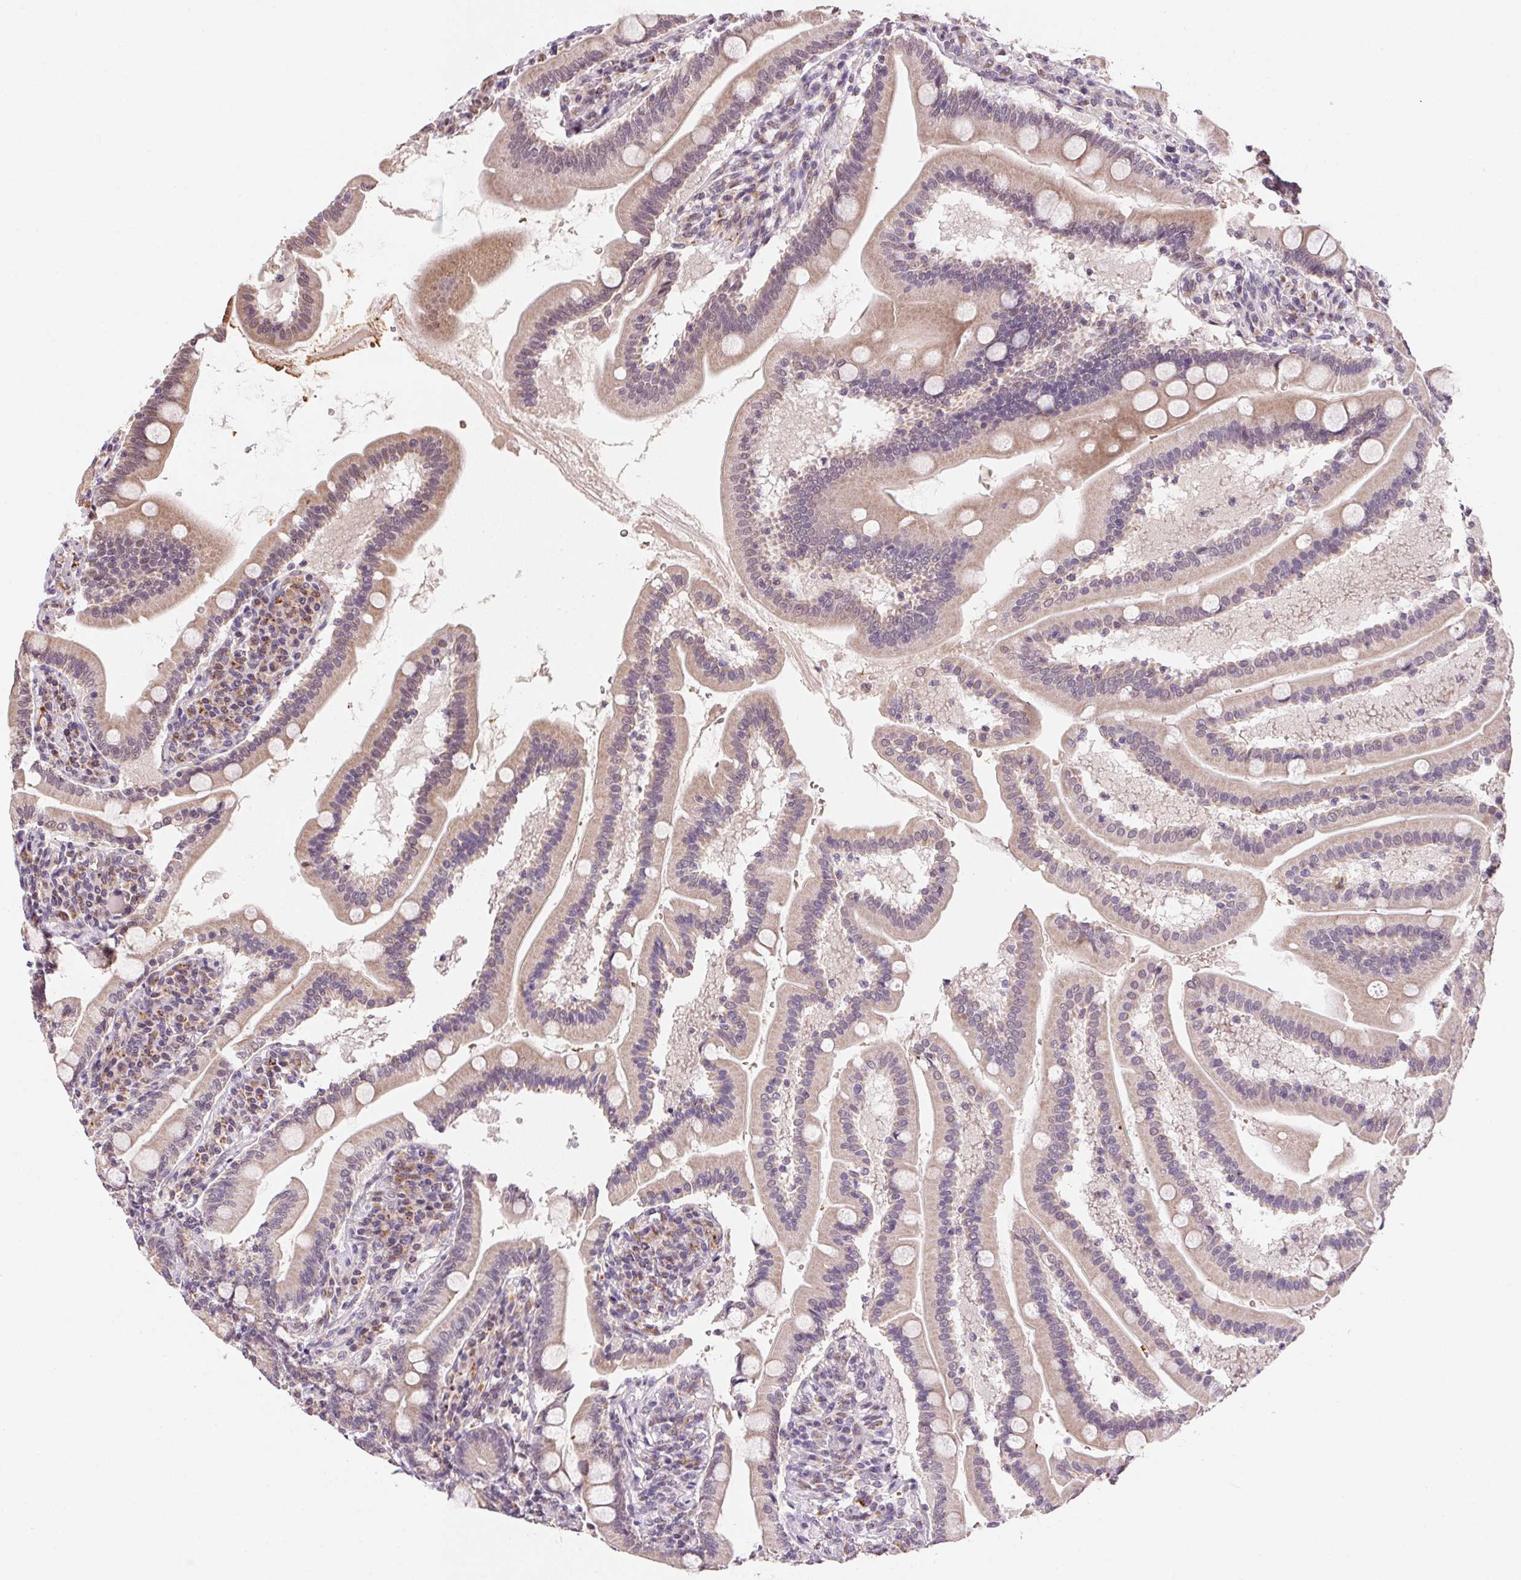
{"staining": {"intensity": "weak", "quantity": "25%-75%", "location": "cytoplasmic/membranous"}, "tissue": "duodenum", "cell_type": "Glandular cells", "image_type": "normal", "snomed": [{"axis": "morphology", "description": "Normal tissue, NOS"}, {"axis": "topography", "description": "Duodenum"}], "caption": "The photomicrograph reveals staining of benign duodenum, revealing weak cytoplasmic/membranous protein positivity (brown color) within glandular cells. (Stains: DAB in brown, nuclei in blue, Microscopy: brightfield microscopy at high magnification).", "gene": "METTL13", "patient": {"sex": "female", "age": 67}}